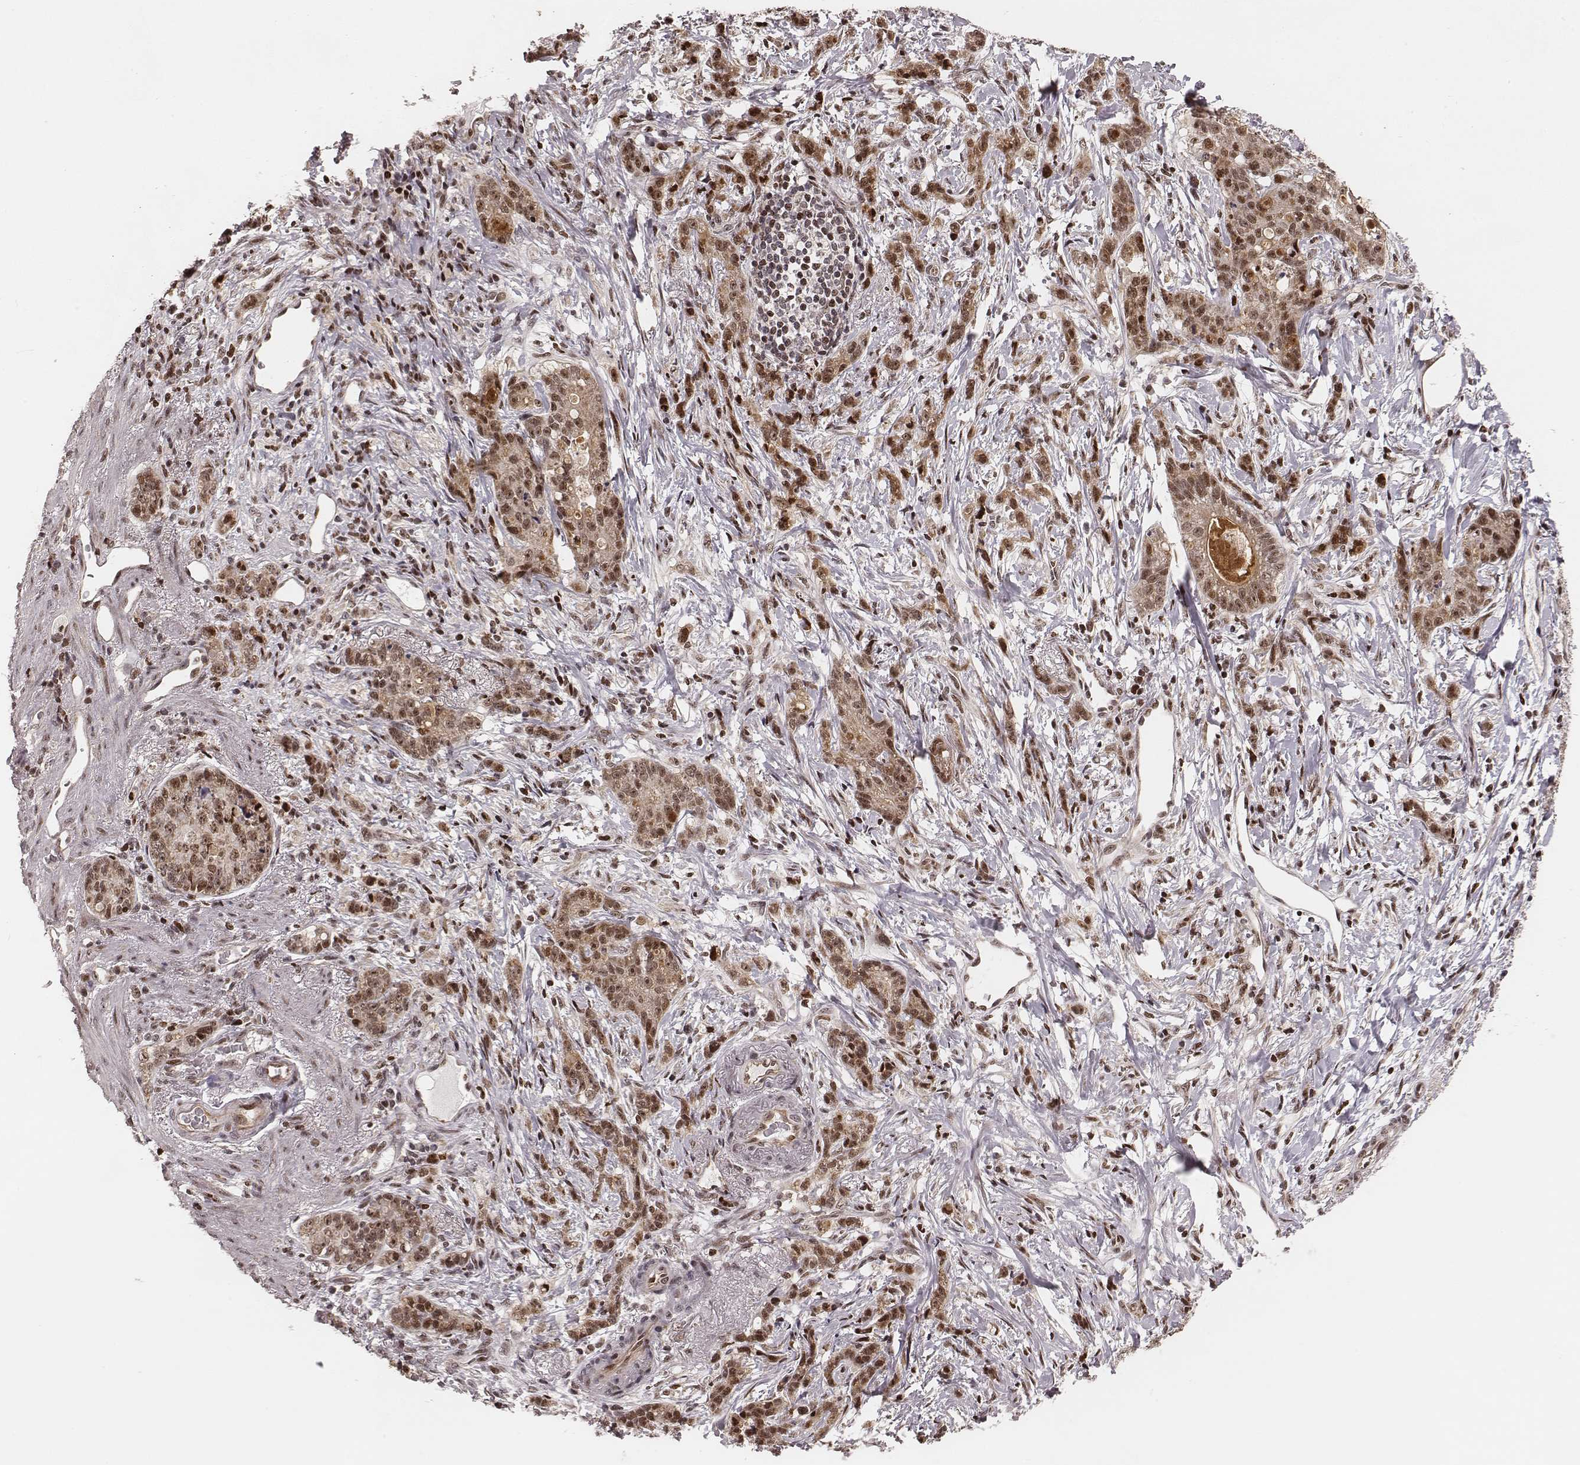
{"staining": {"intensity": "moderate", "quantity": "25%-75%", "location": "cytoplasmic/membranous,nuclear"}, "tissue": "stomach cancer", "cell_type": "Tumor cells", "image_type": "cancer", "snomed": [{"axis": "morphology", "description": "Adenocarcinoma, NOS"}, {"axis": "topography", "description": "Stomach, lower"}], "caption": "Stomach cancer (adenocarcinoma) stained with immunohistochemistry (IHC) reveals moderate cytoplasmic/membranous and nuclear staining in about 25%-75% of tumor cells. The protein of interest is shown in brown color, while the nuclei are stained blue.", "gene": "VRK3", "patient": {"sex": "male", "age": 88}}